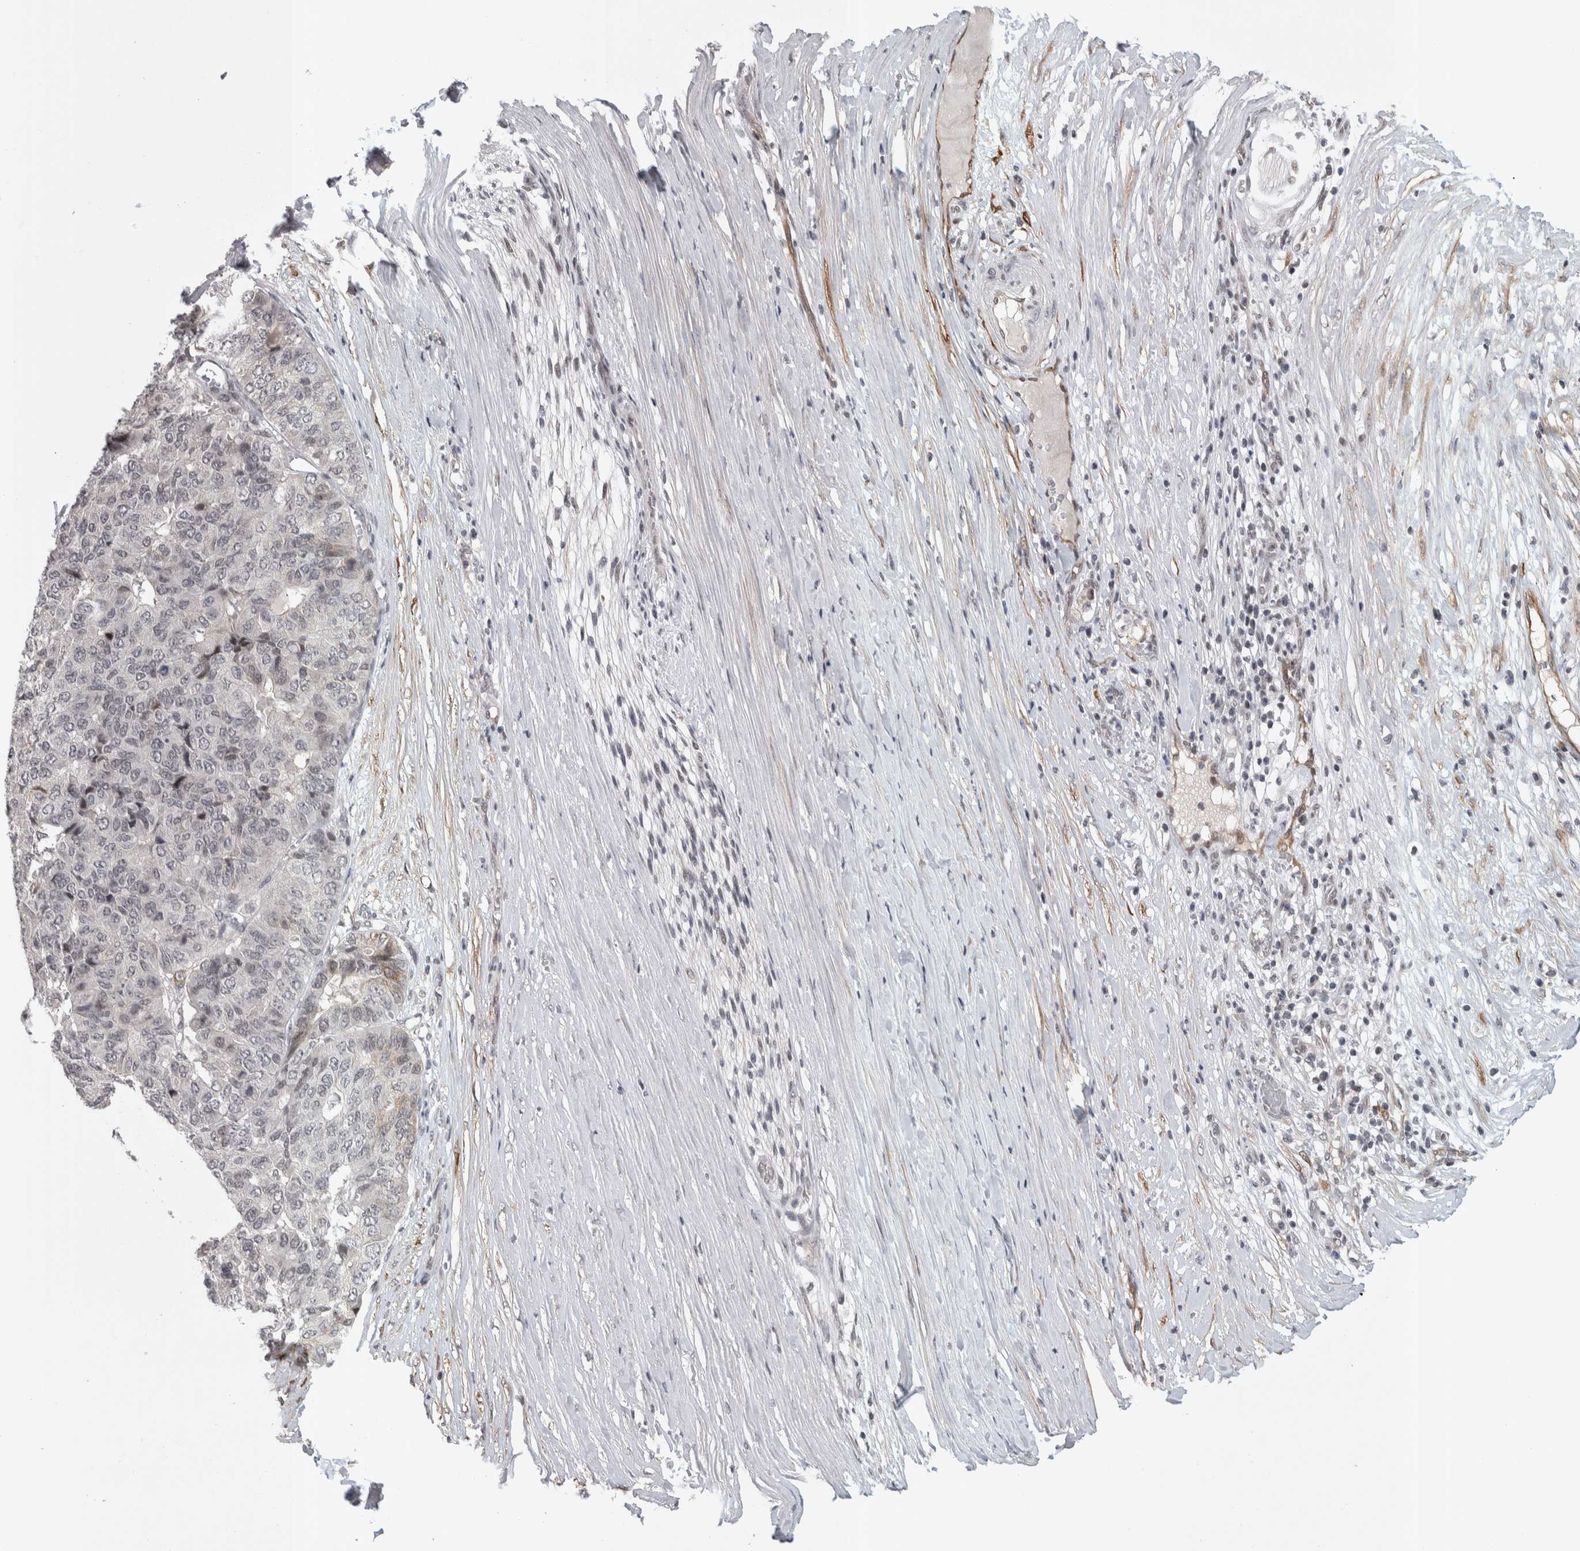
{"staining": {"intensity": "negative", "quantity": "none", "location": "none"}, "tissue": "pancreatic cancer", "cell_type": "Tumor cells", "image_type": "cancer", "snomed": [{"axis": "morphology", "description": "Adenocarcinoma, NOS"}, {"axis": "topography", "description": "Pancreas"}], "caption": "The IHC histopathology image has no significant positivity in tumor cells of pancreatic cancer tissue.", "gene": "ZSCAN21", "patient": {"sex": "male", "age": 50}}